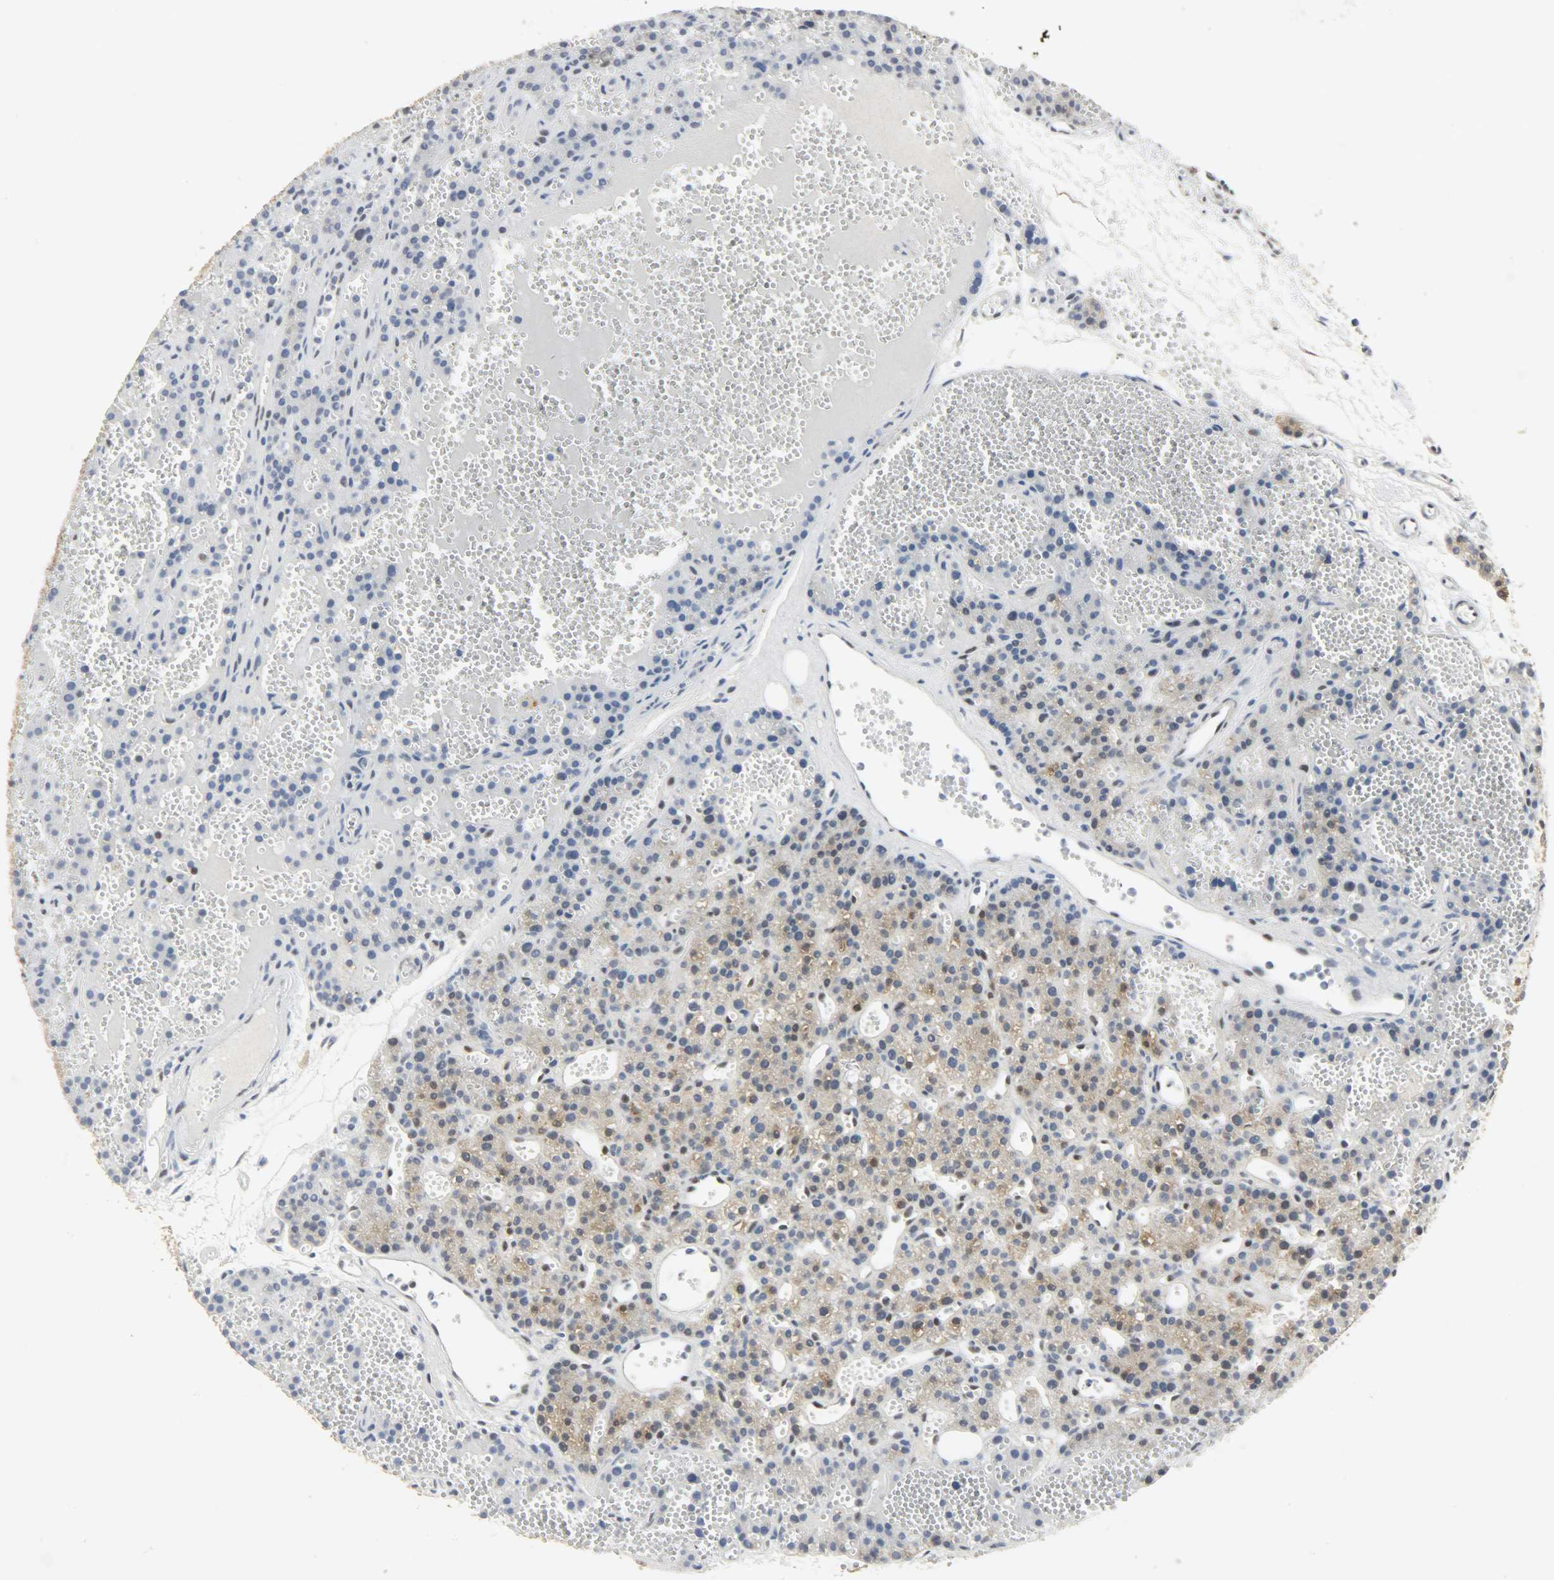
{"staining": {"intensity": "weak", "quantity": "25%-75%", "location": "cytoplasmic/membranous"}, "tissue": "parathyroid gland", "cell_type": "Glandular cells", "image_type": "normal", "snomed": [{"axis": "morphology", "description": "Normal tissue, NOS"}, {"axis": "topography", "description": "Parathyroid gland"}], "caption": "DAB immunohistochemical staining of unremarkable human parathyroid gland exhibits weak cytoplasmic/membranous protein staining in about 25%-75% of glandular cells.", "gene": "NPEPL1", "patient": {"sex": "male", "age": 25}}